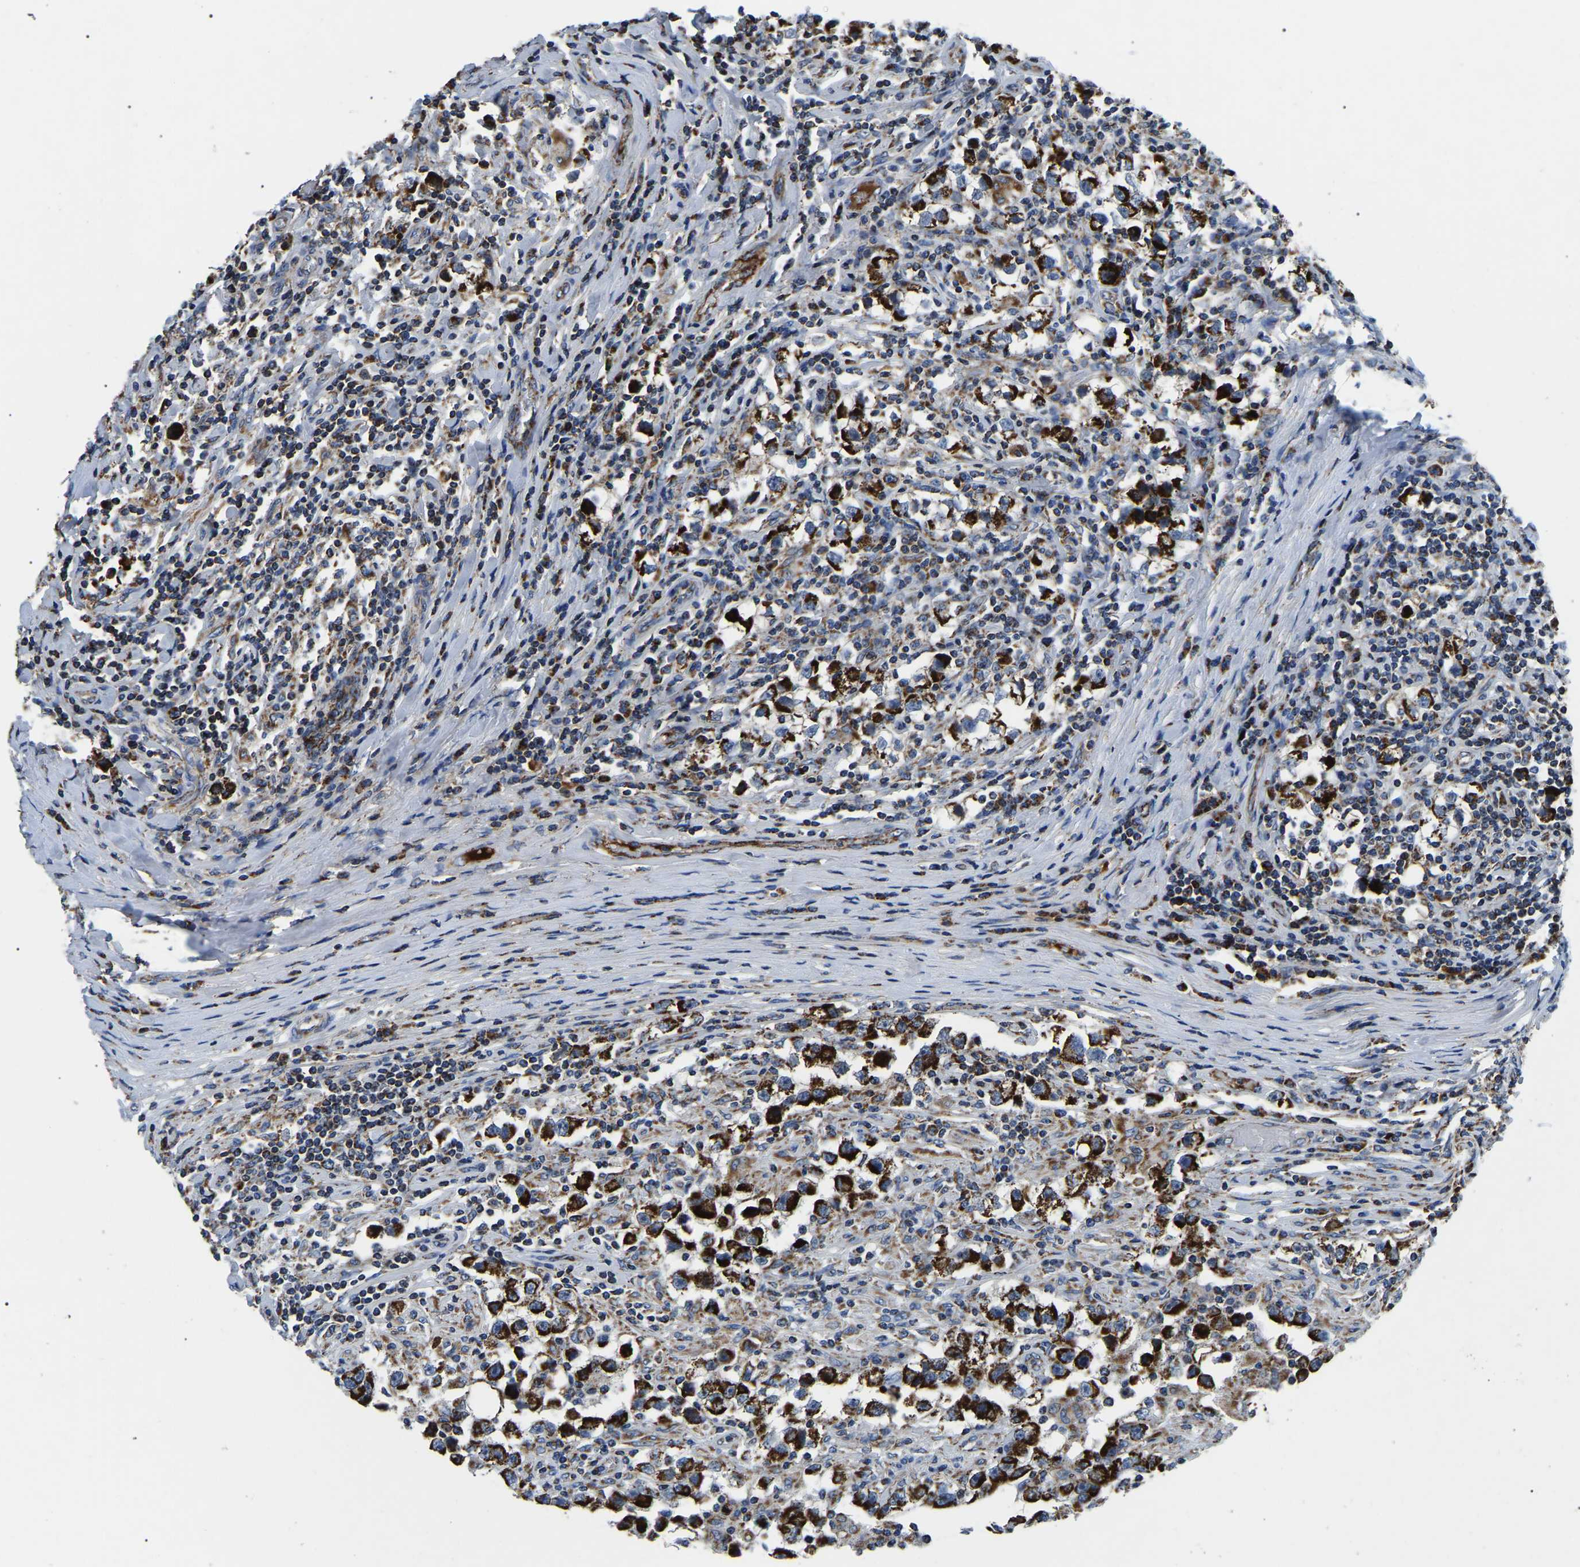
{"staining": {"intensity": "strong", "quantity": ">75%", "location": "cytoplasmic/membranous"}, "tissue": "testis cancer", "cell_type": "Tumor cells", "image_type": "cancer", "snomed": [{"axis": "morphology", "description": "Carcinoma, Embryonal, NOS"}, {"axis": "topography", "description": "Testis"}], "caption": "The photomicrograph shows a brown stain indicating the presence of a protein in the cytoplasmic/membranous of tumor cells in embryonal carcinoma (testis). The staining was performed using DAB to visualize the protein expression in brown, while the nuclei were stained in blue with hematoxylin (Magnification: 20x).", "gene": "PPM1E", "patient": {"sex": "male", "age": 21}}